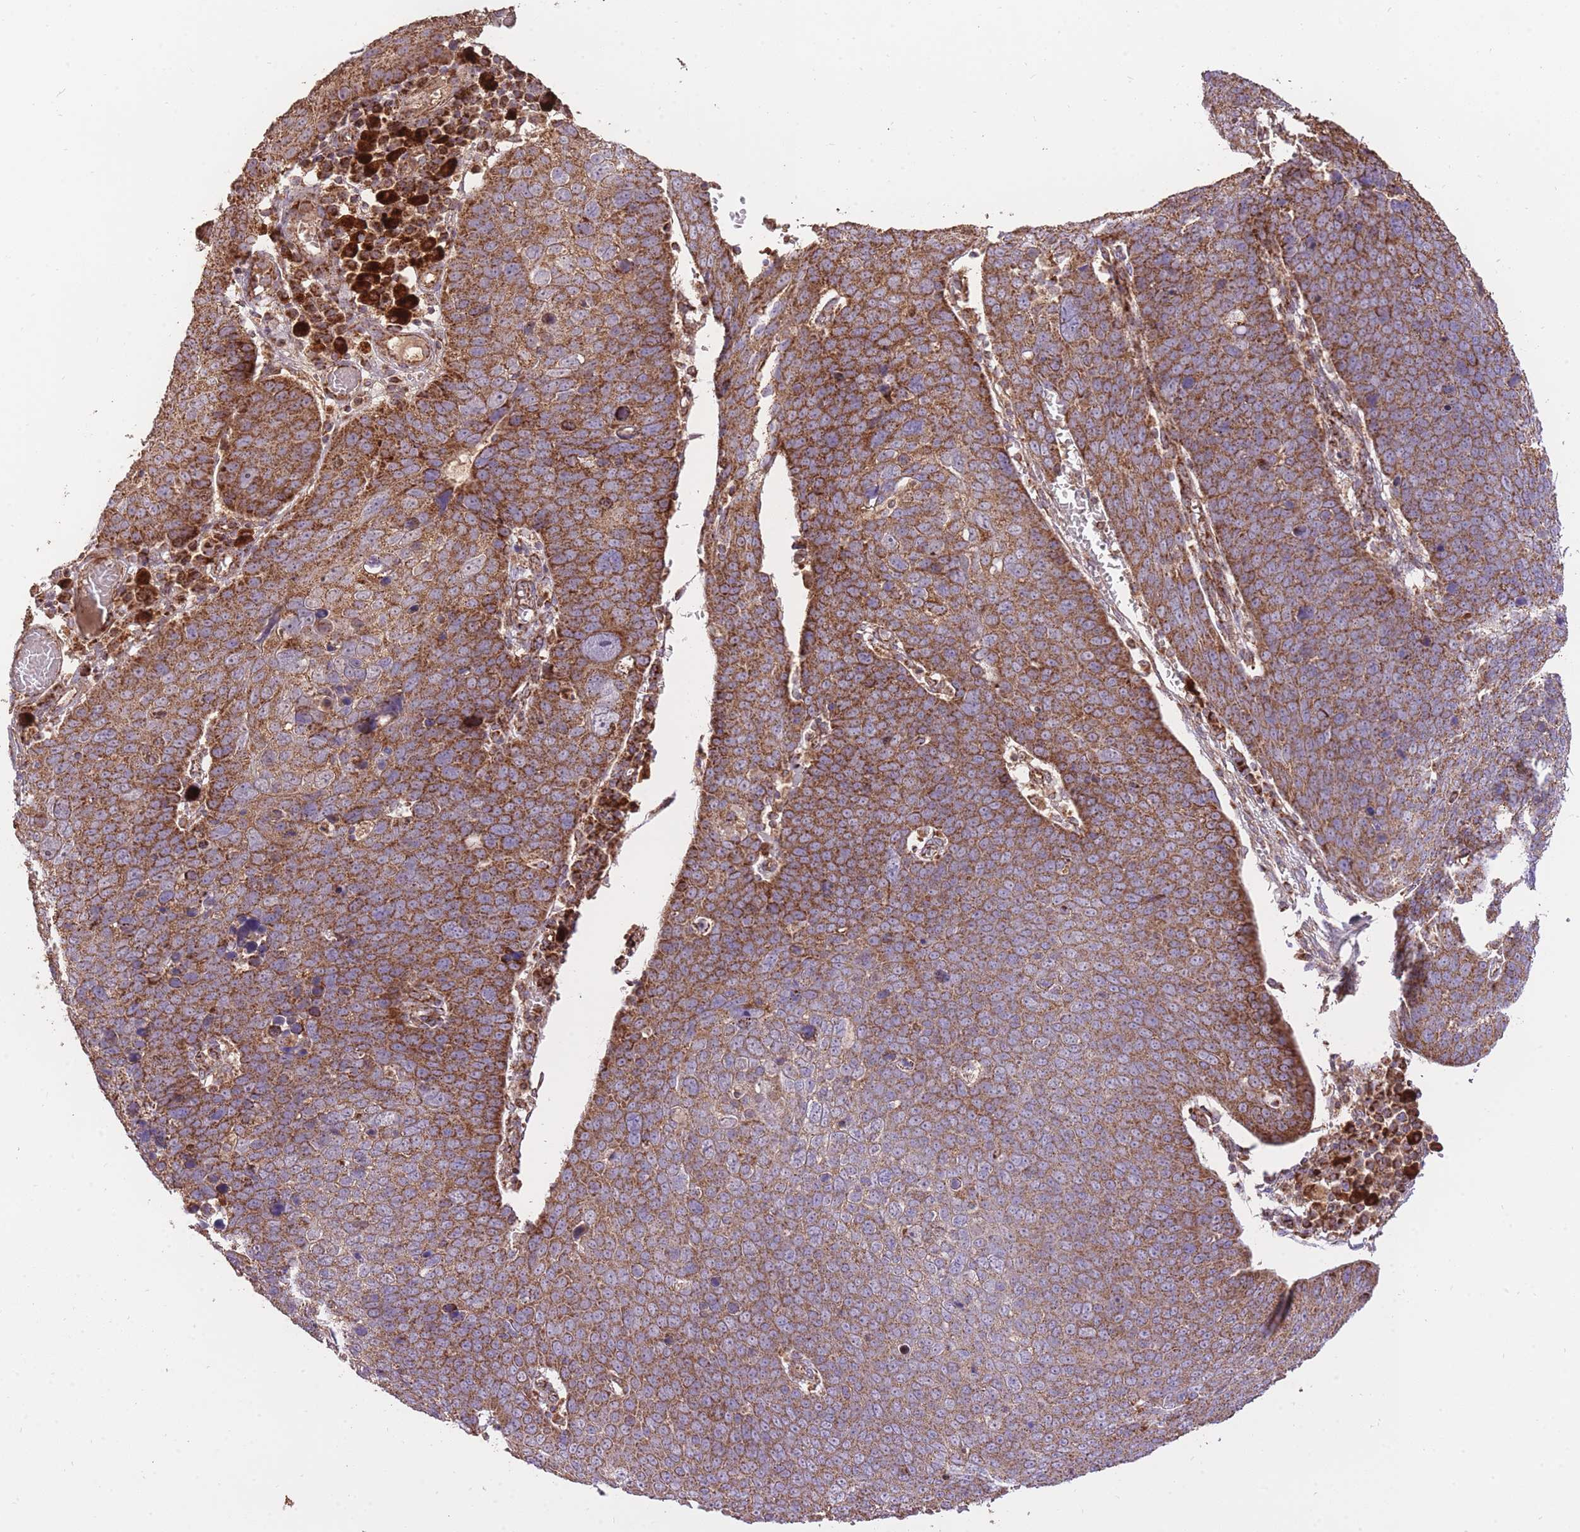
{"staining": {"intensity": "strong", "quantity": ">75%", "location": "cytoplasmic/membranous"}, "tissue": "skin cancer", "cell_type": "Tumor cells", "image_type": "cancer", "snomed": [{"axis": "morphology", "description": "Squamous cell carcinoma, NOS"}, {"axis": "topography", "description": "Skin"}], "caption": "Immunohistochemical staining of human squamous cell carcinoma (skin) reveals high levels of strong cytoplasmic/membranous protein positivity in about >75% of tumor cells.", "gene": "PREP", "patient": {"sex": "male", "age": 71}}